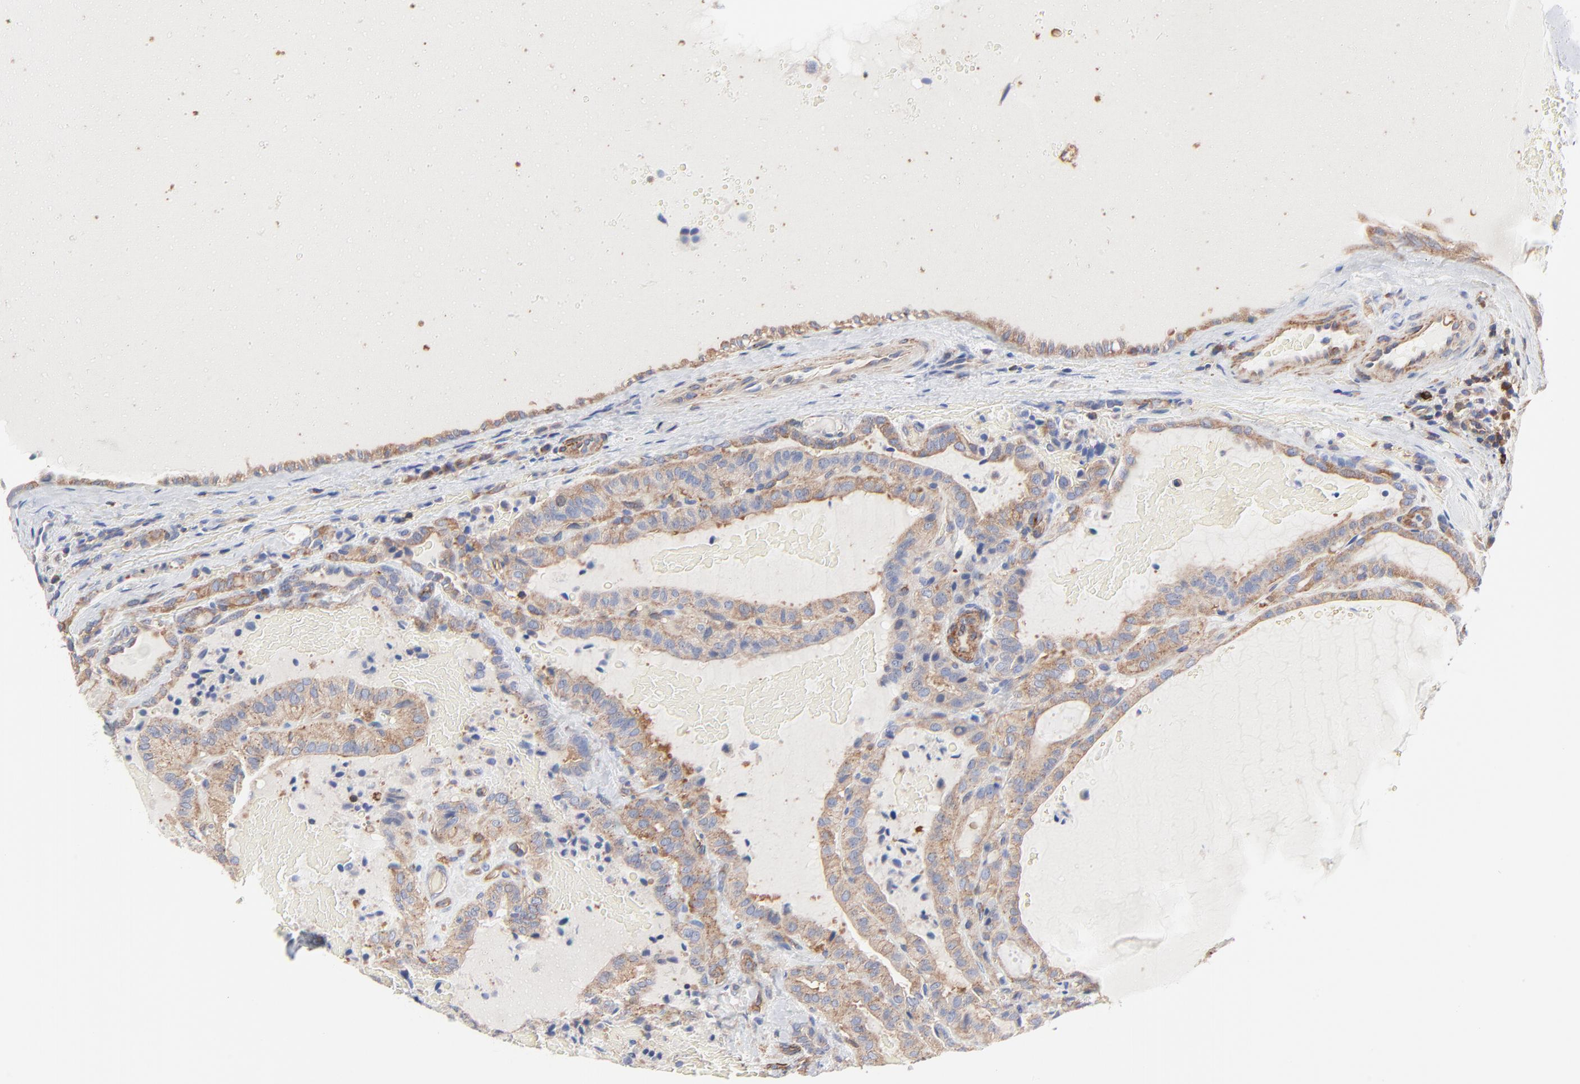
{"staining": {"intensity": "moderate", "quantity": ">75%", "location": "cytoplasmic/membranous"}, "tissue": "thyroid cancer", "cell_type": "Tumor cells", "image_type": "cancer", "snomed": [{"axis": "morphology", "description": "Papillary adenocarcinoma, NOS"}, {"axis": "topography", "description": "Thyroid gland"}], "caption": "Brown immunohistochemical staining in thyroid cancer exhibits moderate cytoplasmic/membranous staining in approximately >75% of tumor cells.", "gene": "CD2AP", "patient": {"sex": "male", "age": 77}}